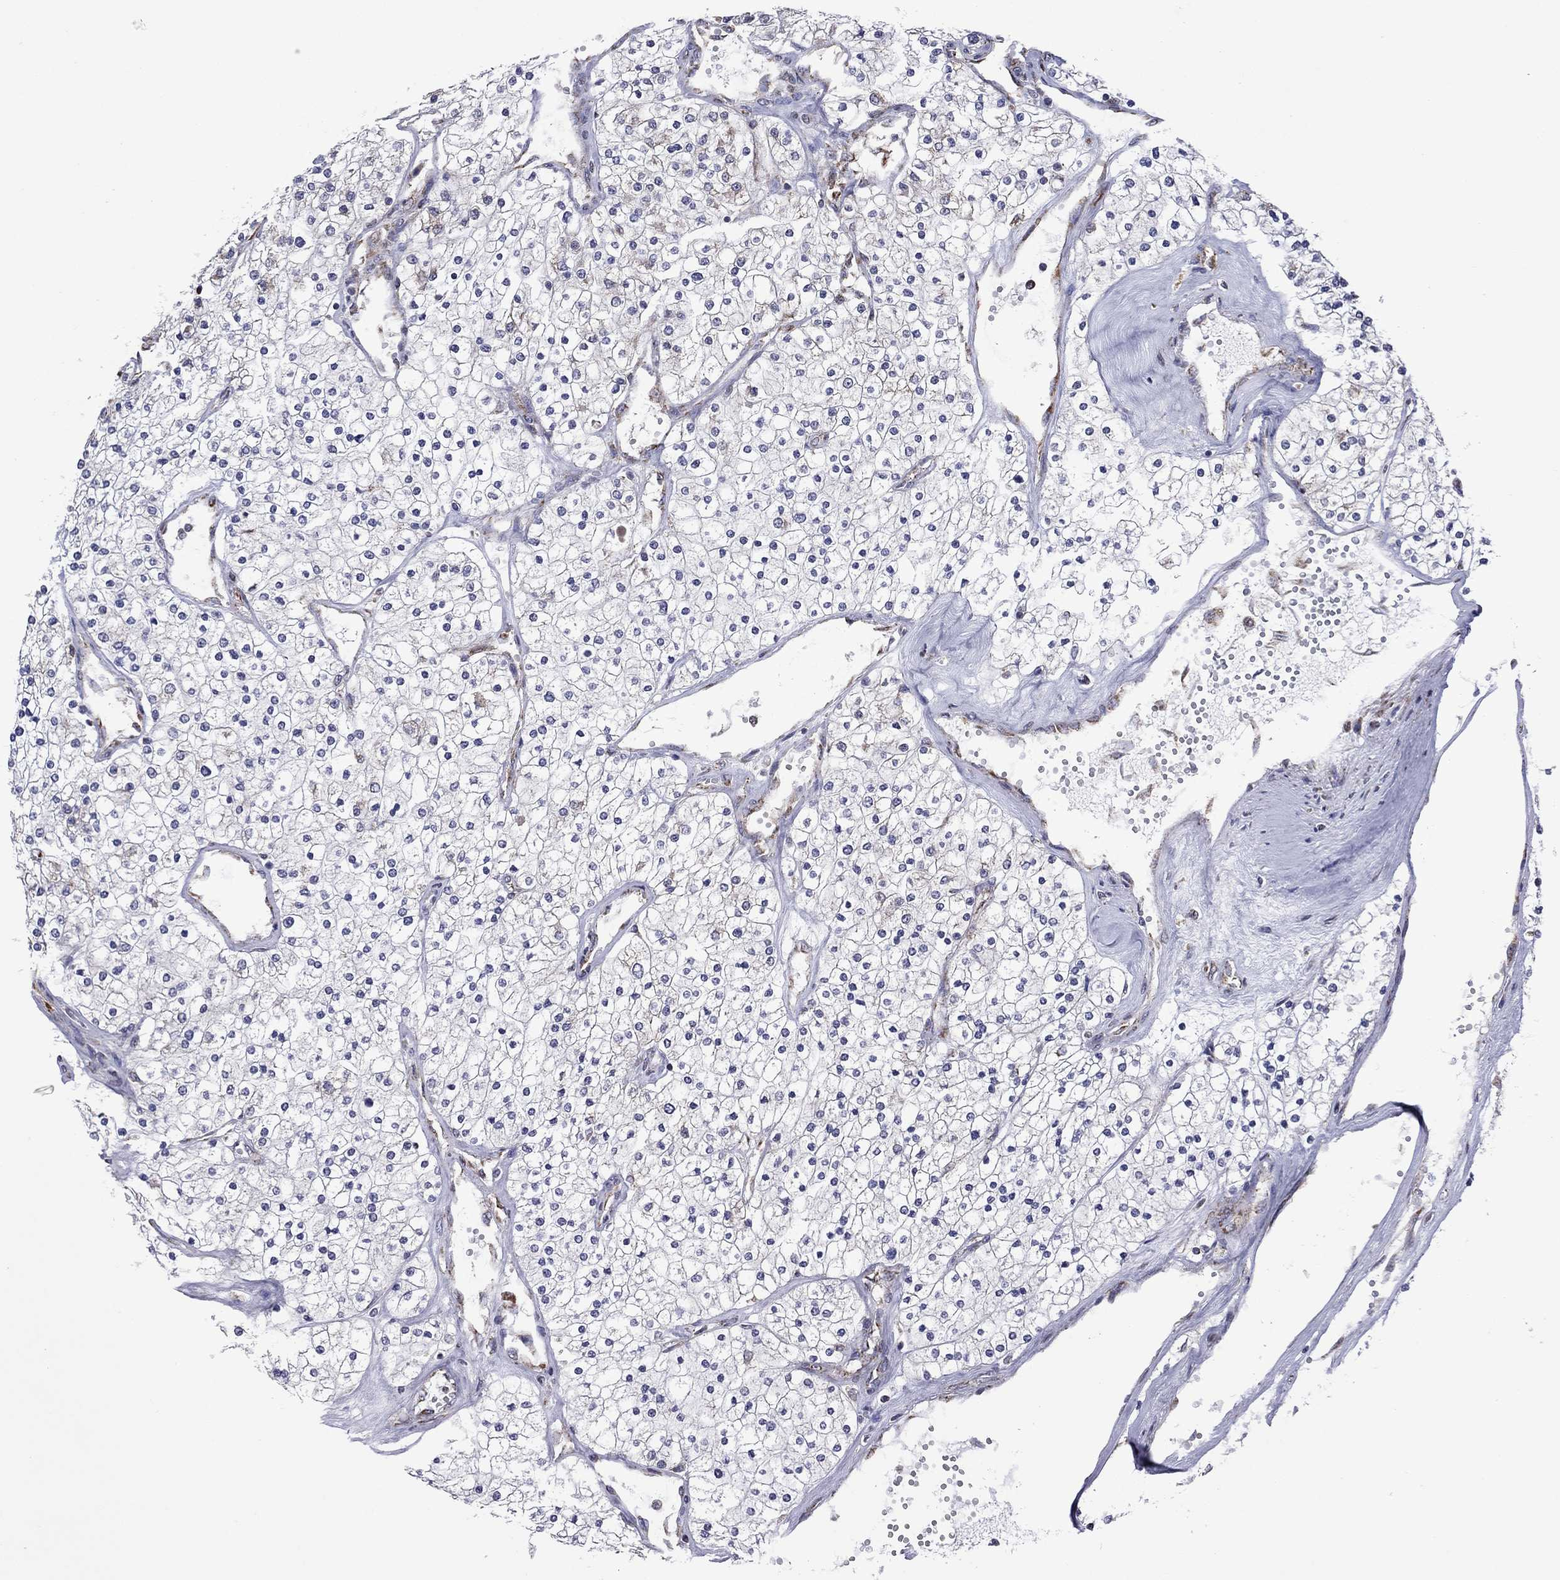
{"staining": {"intensity": "negative", "quantity": "none", "location": "none"}, "tissue": "renal cancer", "cell_type": "Tumor cells", "image_type": "cancer", "snomed": [{"axis": "morphology", "description": "Adenocarcinoma, NOS"}, {"axis": "topography", "description": "Kidney"}], "caption": "Renal cancer was stained to show a protein in brown. There is no significant staining in tumor cells.", "gene": "NDUFB1", "patient": {"sex": "male", "age": 80}}